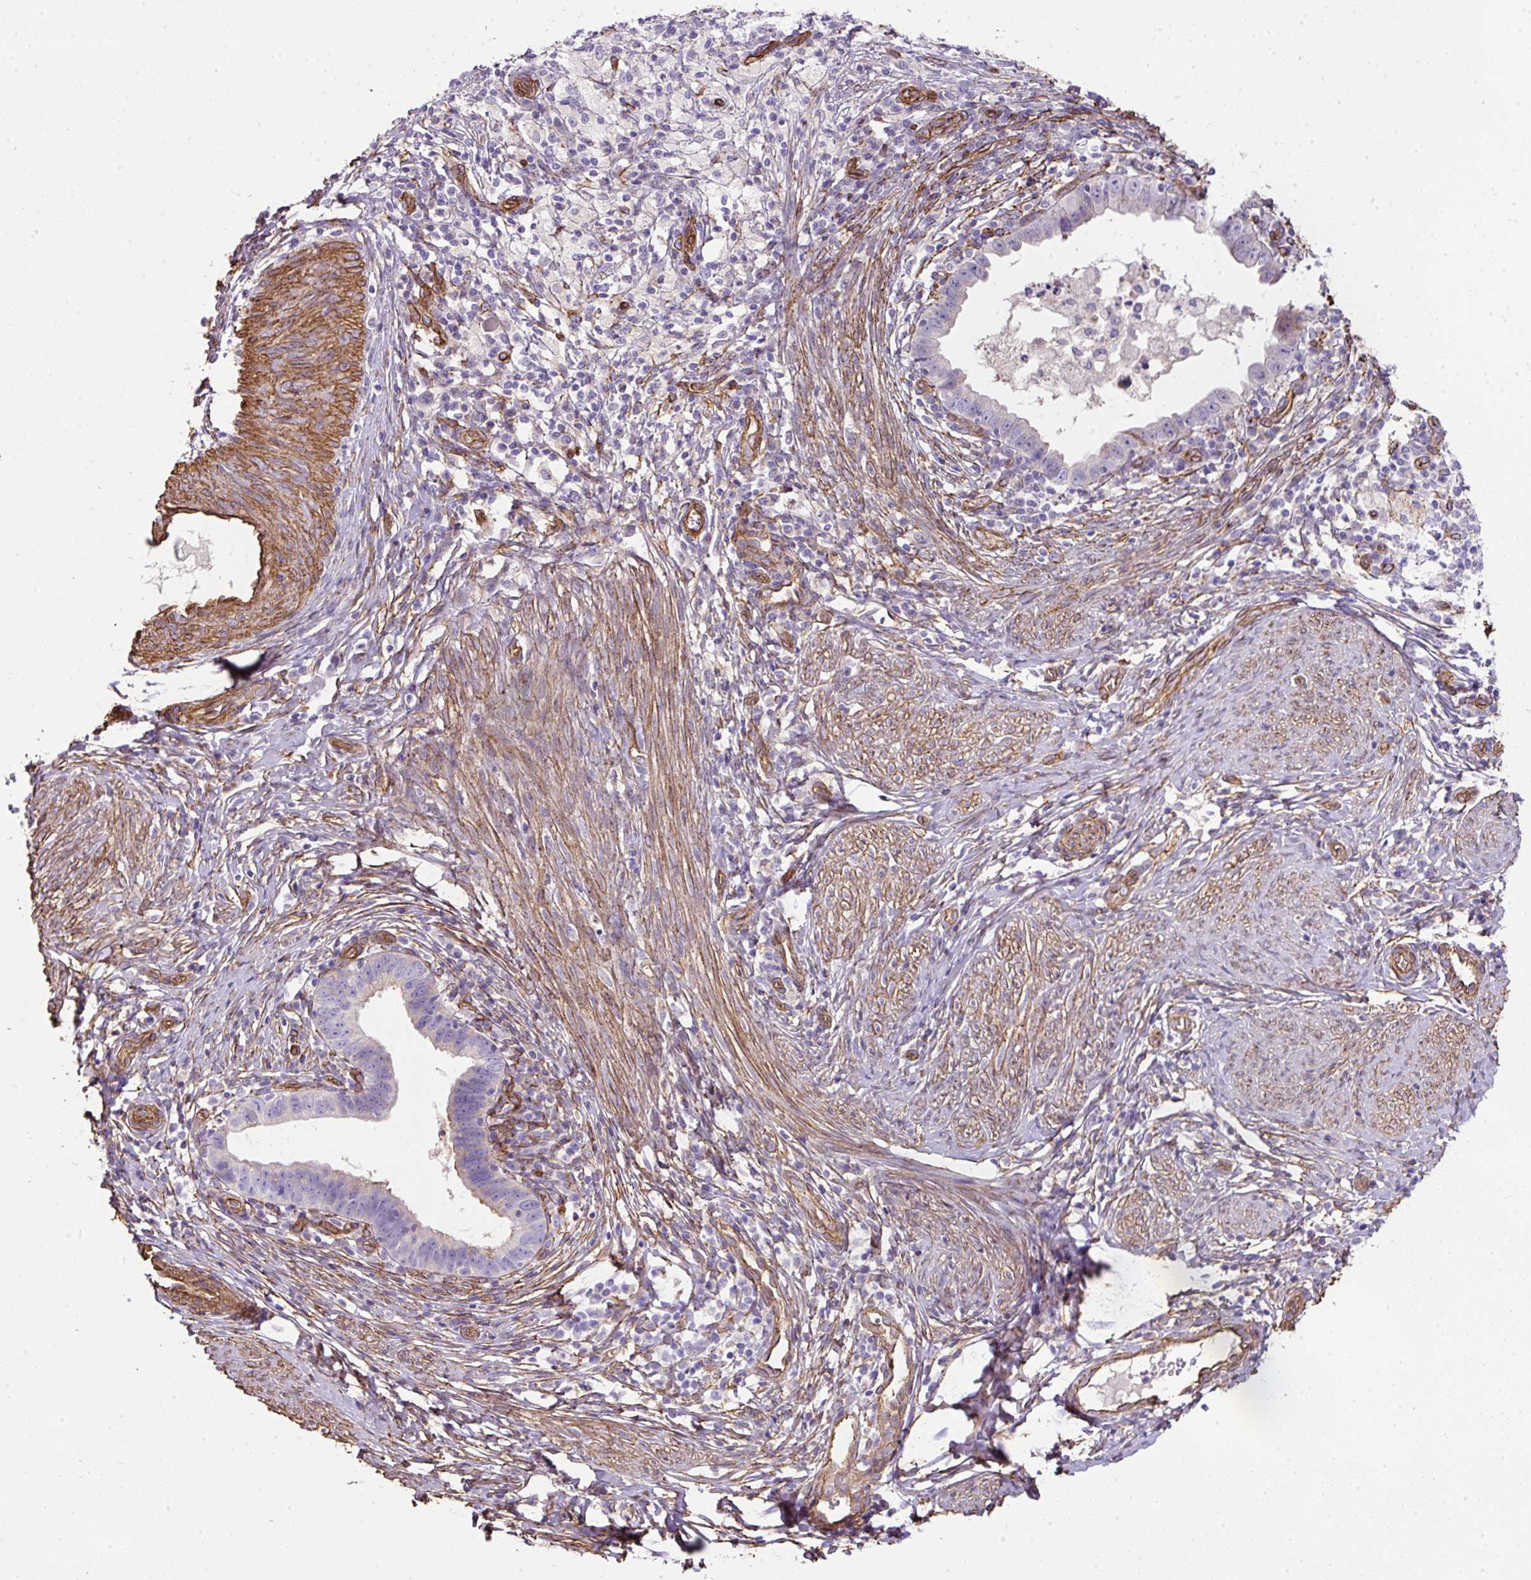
{"staining": {"intensity": "negative", "quantity": "none", "location": "none"}, "tissue": "cervical cancer", "cell_type": "Tumor cells", "image_type": "cancer", "snomed": [{"axis": "morphology", "description": "Adenocarcinoma, NOS"}, {"axis": "topography", "description": "Cervix"}], "caption": "Immunohistochemical staining of cervical cancer demonstrates no significant staining in tumor cells.", "gene": "ANKUB1", "patient": {"sex": "female", "age": 36}}